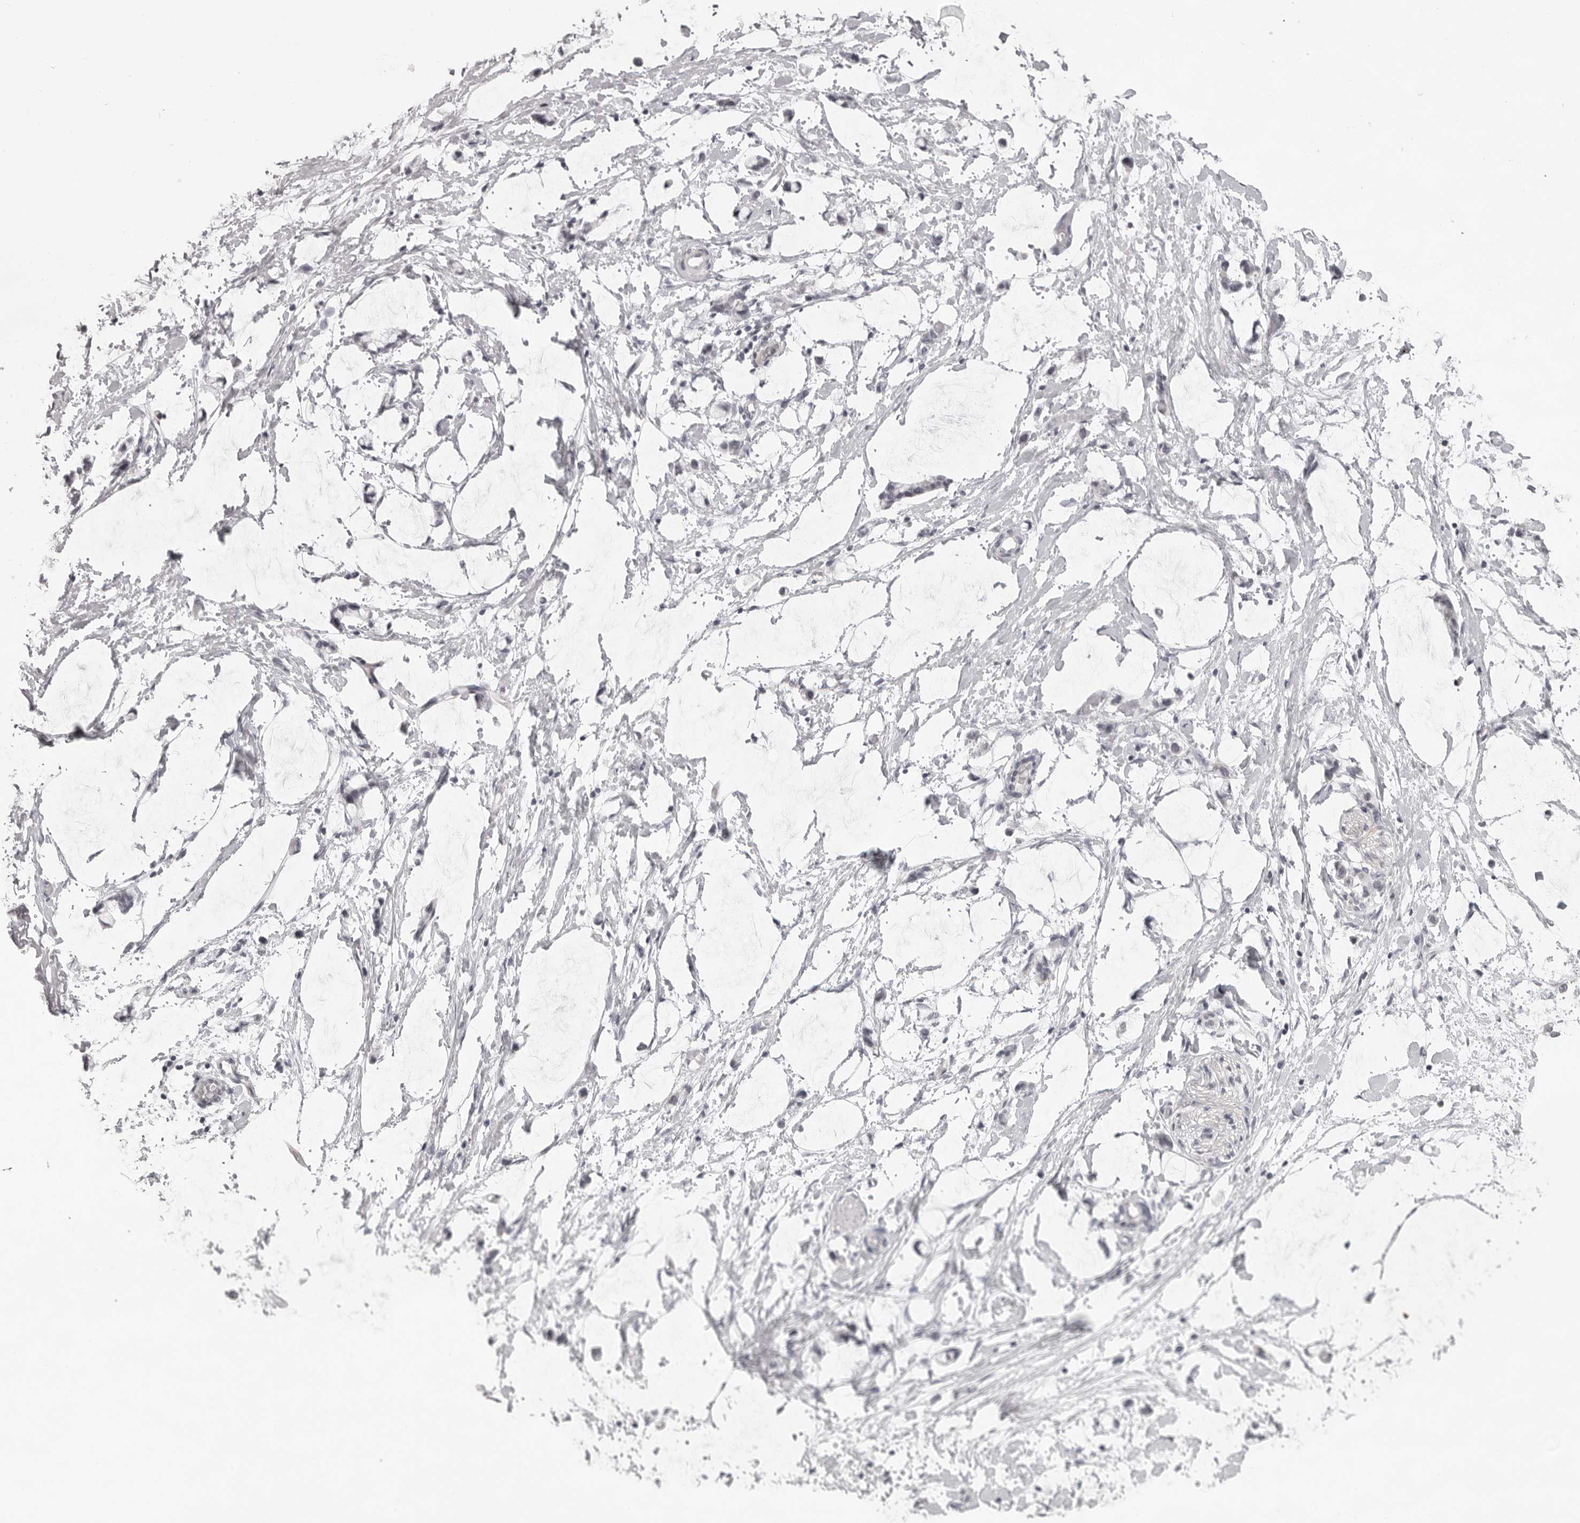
{"staining": {"intensity": "negative", "quantity": "none", "location": "none"}, "tissue": "adipose tissue", "cell_type": "Adipocytes", "image_type": "normal", "snomed": [{"axis": "morphology", "description": "Normal tissue, NOS"}, {"axis": "morphology", "description": "Adenocarcinoma, NOS"}, {"axis": "topography", "description": "Smooth muscle"}, {"axis": "topography", "description": "Colon"}], "caption": "IHC image of benign adipose tissue stained for a protein (brown), which exhibits no staining in adipocytes.", "gene": "NUDT18", "patient": {"sex": "male", "age": 14}}